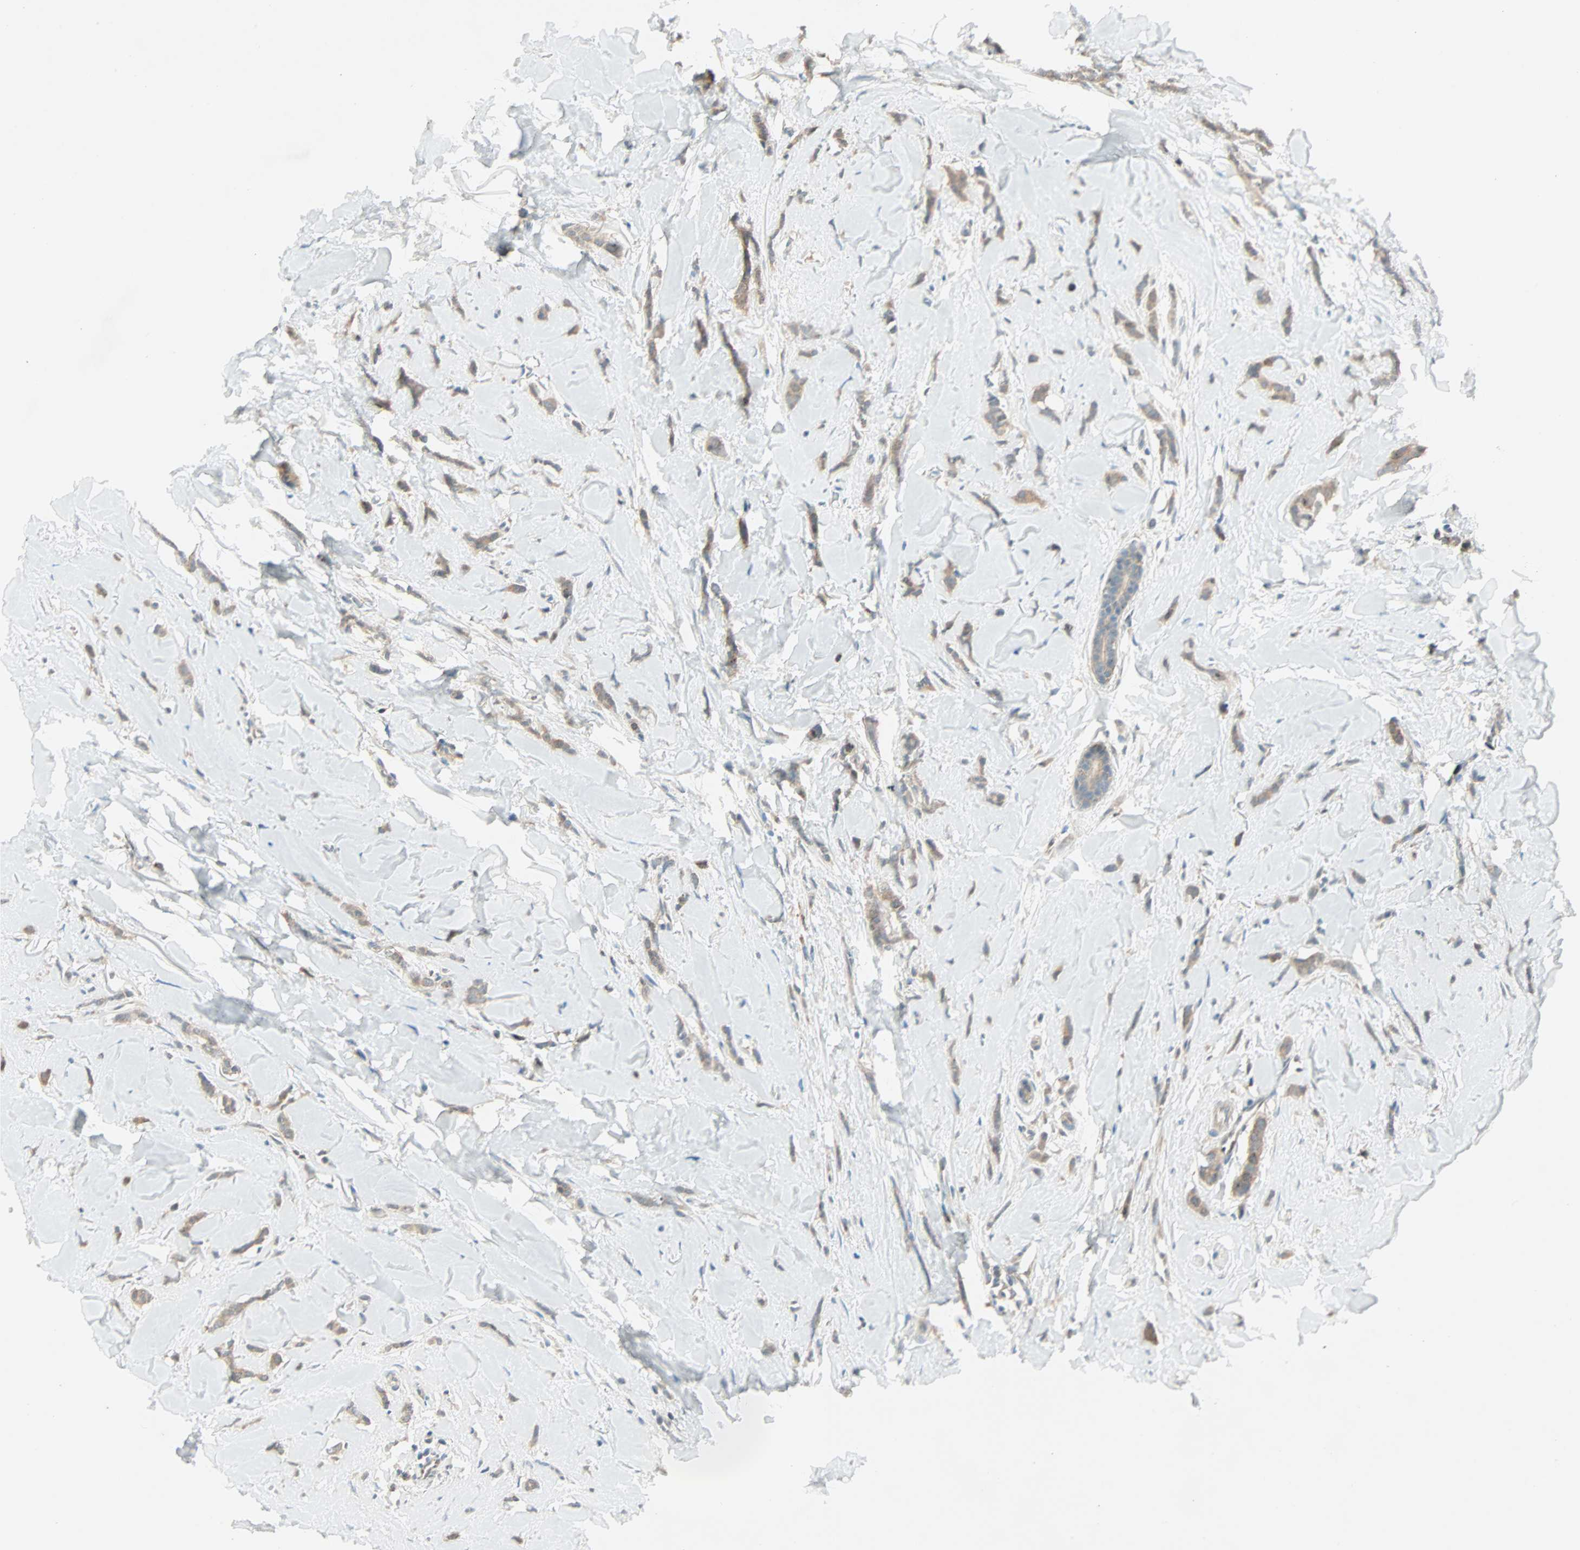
{"staining": {"intensity": "weak", "quantity": ">75%", "location": "cytoplasmic/membranous"}, "tissue": "breast cancer", "cell_type": "Tumor cells", "image_type": "cancer", "snomed": [{"axis": "morphology", "description": "Lobular carcinoma"}, {"axis": "topography", "description": "Skin"}, {"axis": "topography", "description": "Breast"}], "caption": "There is low levels of weak cytoplasmic/membranous expression in tumor cells of breast cancer (lobular carcinoma), as demonstrated by immunohistochemical staining (brown color).", "gene": "SMIM8", "patient": {"sex": "female", "age": 46}}